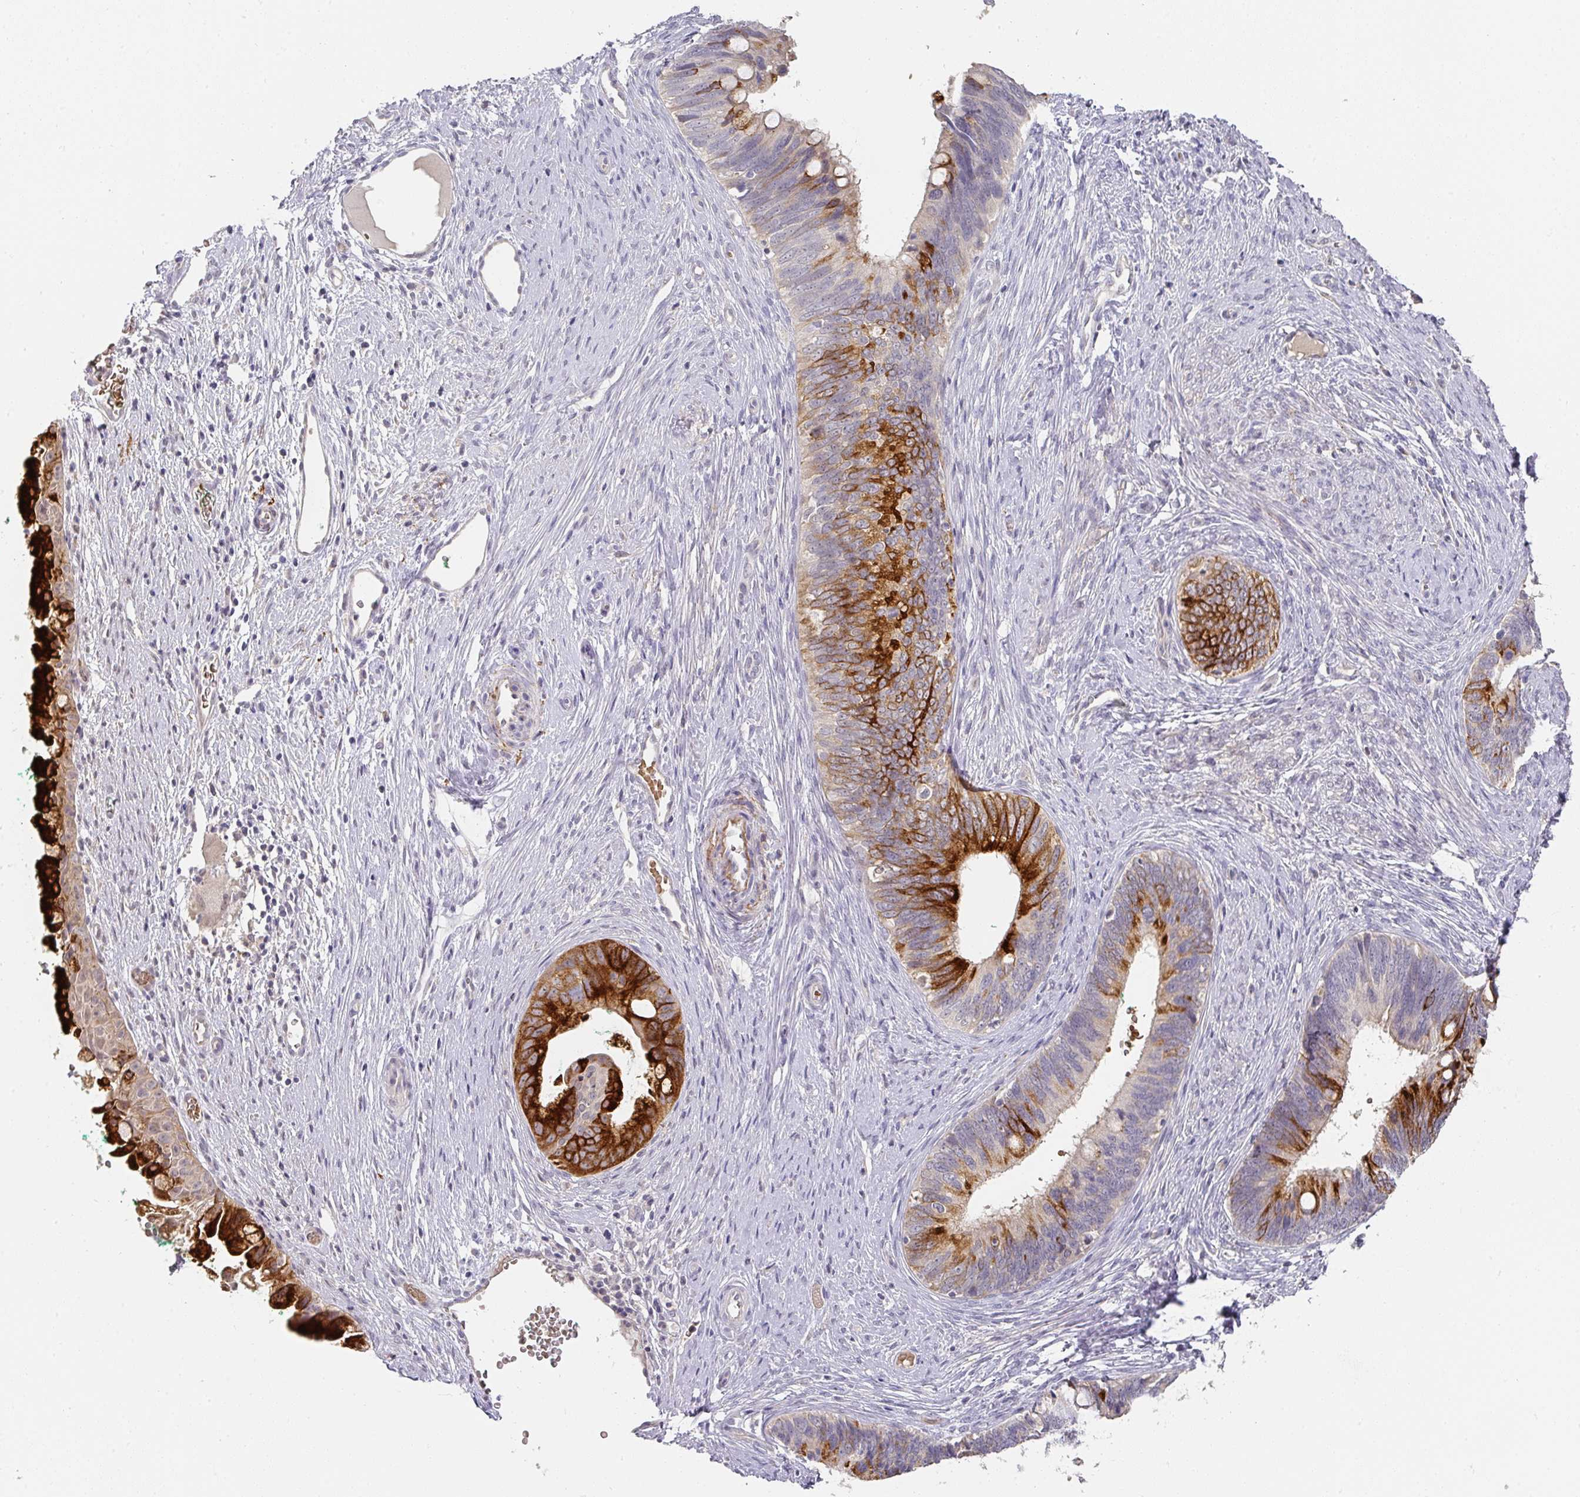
{"staining": {"intensity": "strong", "quantity": "25%-75%", "location": "cytoplasmic/membranous"}, "tissue": "cervical cancer", "cell_type": "Tumor cells", "image_type": "cancer", "snomed": [{"axis": "morphology", "description": "Adenocarcinoma, NOS"}, {"axis": "topography", "description": "Cervix"}], "caption": "This image displays cervical adenocarcinoma stained with immunohistochemistry to label a protein in brown. The cytoplasmic/membranous of tumor cells show strong positivity for the protein. Nuclei are counter-stained blue.", "gene": "FOXN4", "patient": {"sex": "female", "age": 42}}